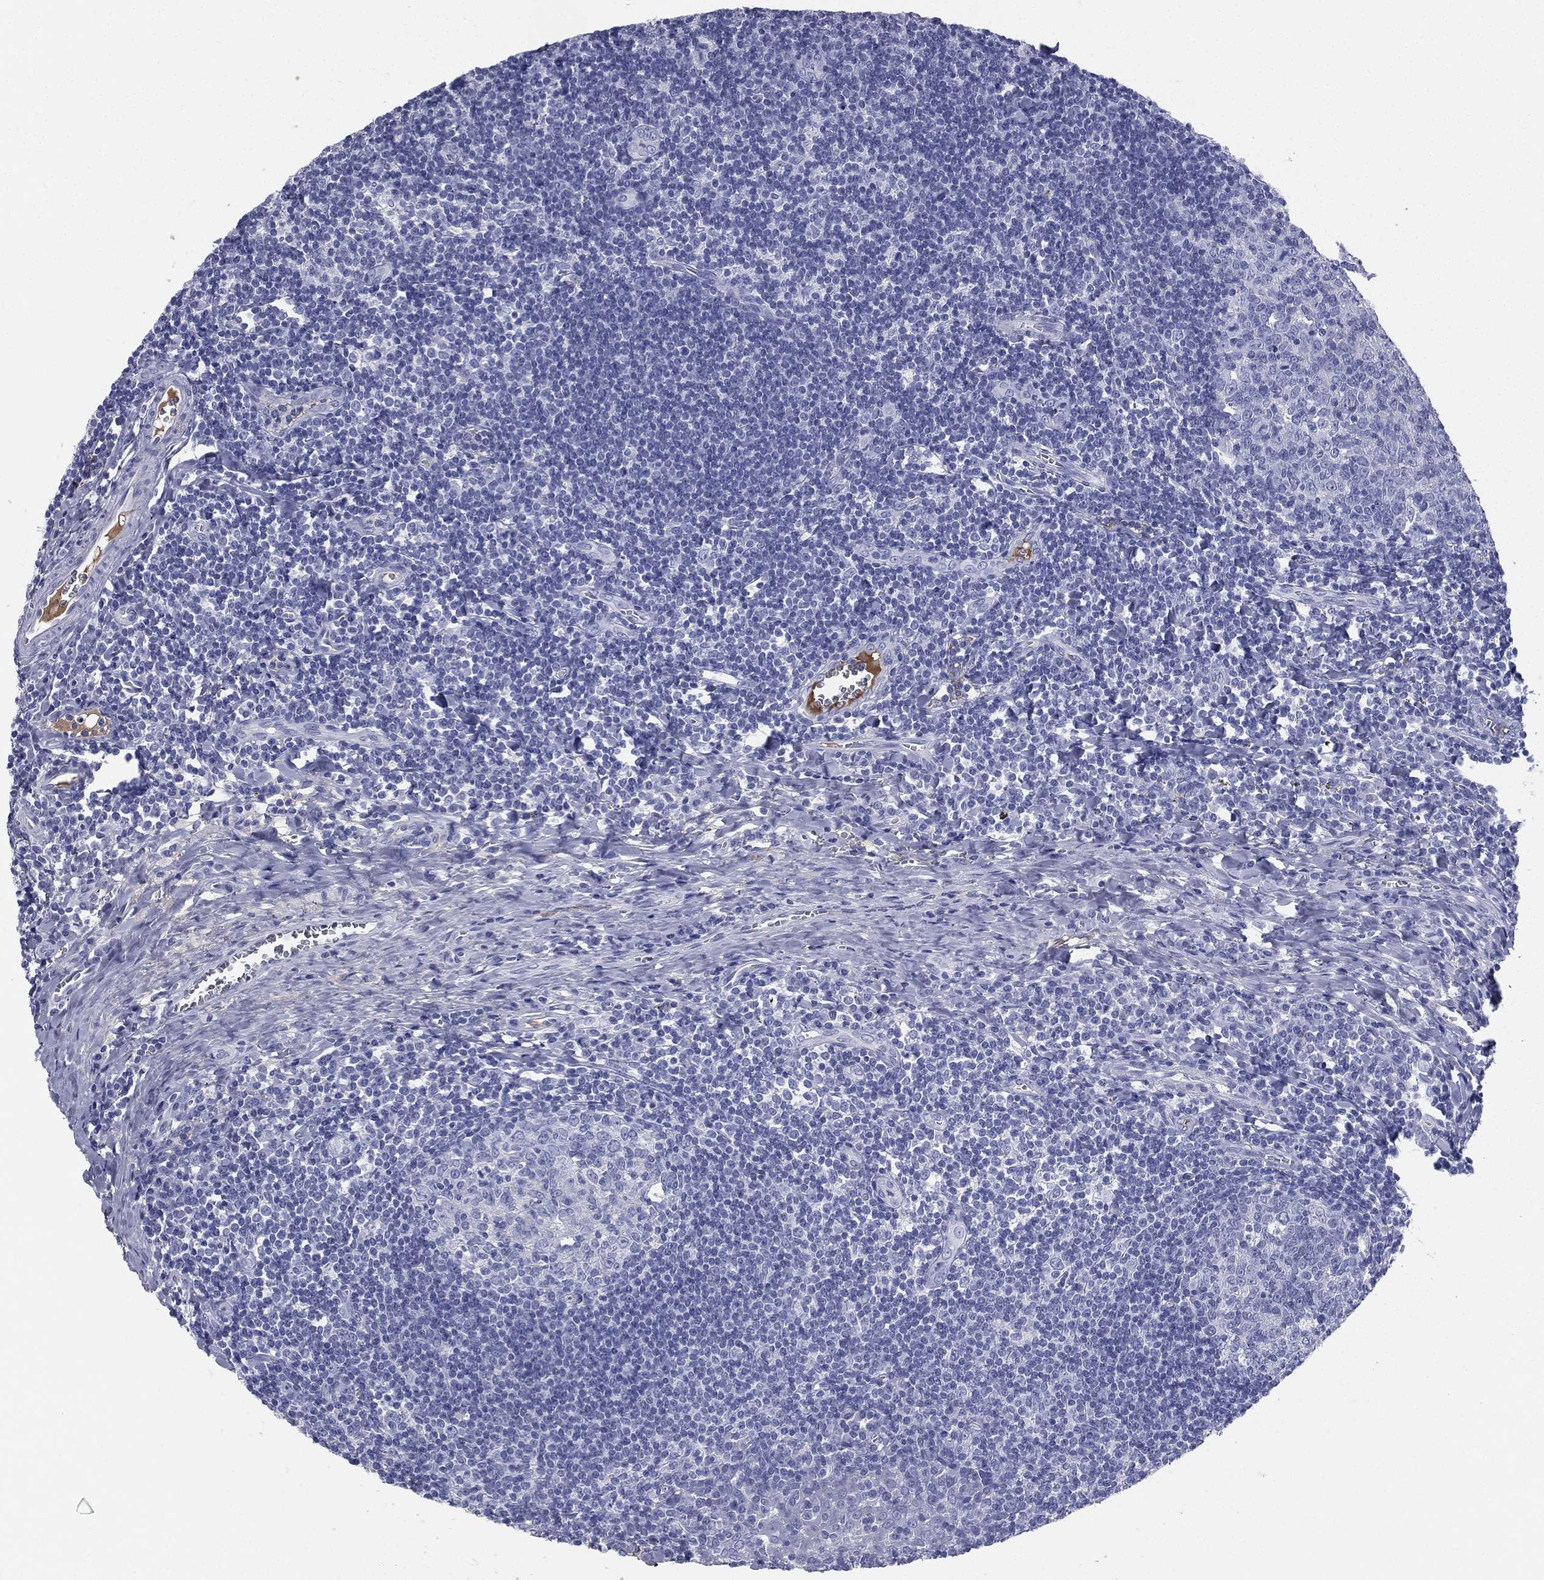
{"staining": {"intensity": "negative", "quantity": "none", "location": "none"}, "tissue": "tonsil", "cell_type": "Germinal center cells", "image_type": "normal", "snomed": [{"axis": "morphology", "description": "Normal tissue, NOS"}, {"axis": "morphology", "description": "Inflammation, NOS"}, {"axis": "topography", "description": "Tonsil"}], "caption": "Immunohistochemistry image of benign human tonsil stained for a protein (brown), which displays no expression in germinal center cells.", "gene": "HP", "patient": {"sex": "female", "age": 31}}